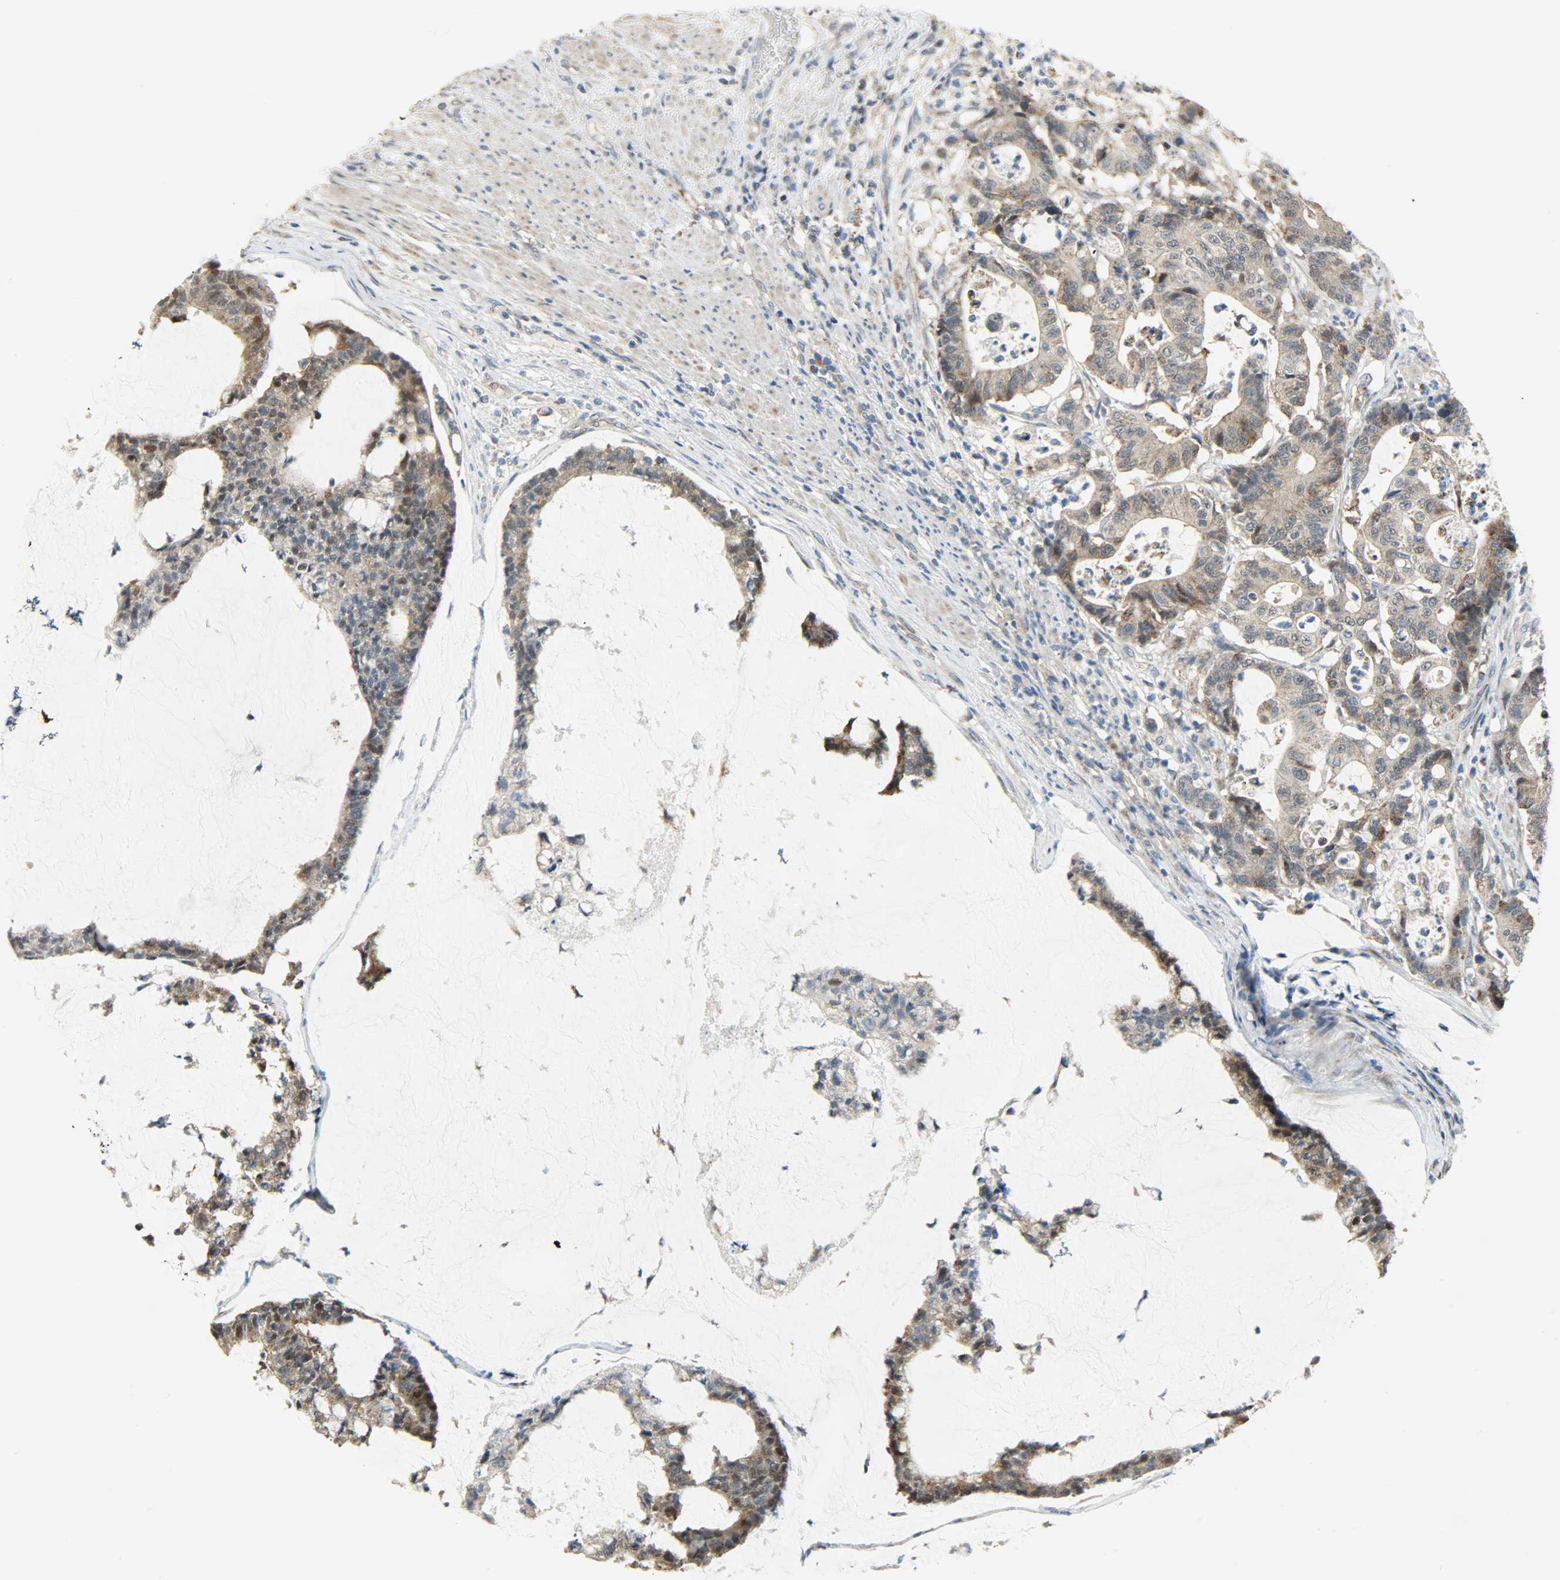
{"staining": {"intensity": "weak", "quantity": ">75%", "location": "cytoplasmic/membranous"}, "tissue": "colorectal cancer", "cell_type": "Tumor cells", "image_type": "cancer", "snomed": [{"axis": "morphology", "description": "Adenocarcinoma, NOS"}, {"axis": "topography", "description": "Colon"}], "caption": "IHC image of neoplastic tissue: human colorectal cancer (adenocarcinoma) stained using immunohistochemistry (IHC) shows low levels of weak protein expression localized specifically in the cytoplasmic/membranous of tumor cells, appearing as a cytoplasmic/membranous brown color.", "gene": "PPP1R1B", "patient": {"sex": "female", "age": 84}}